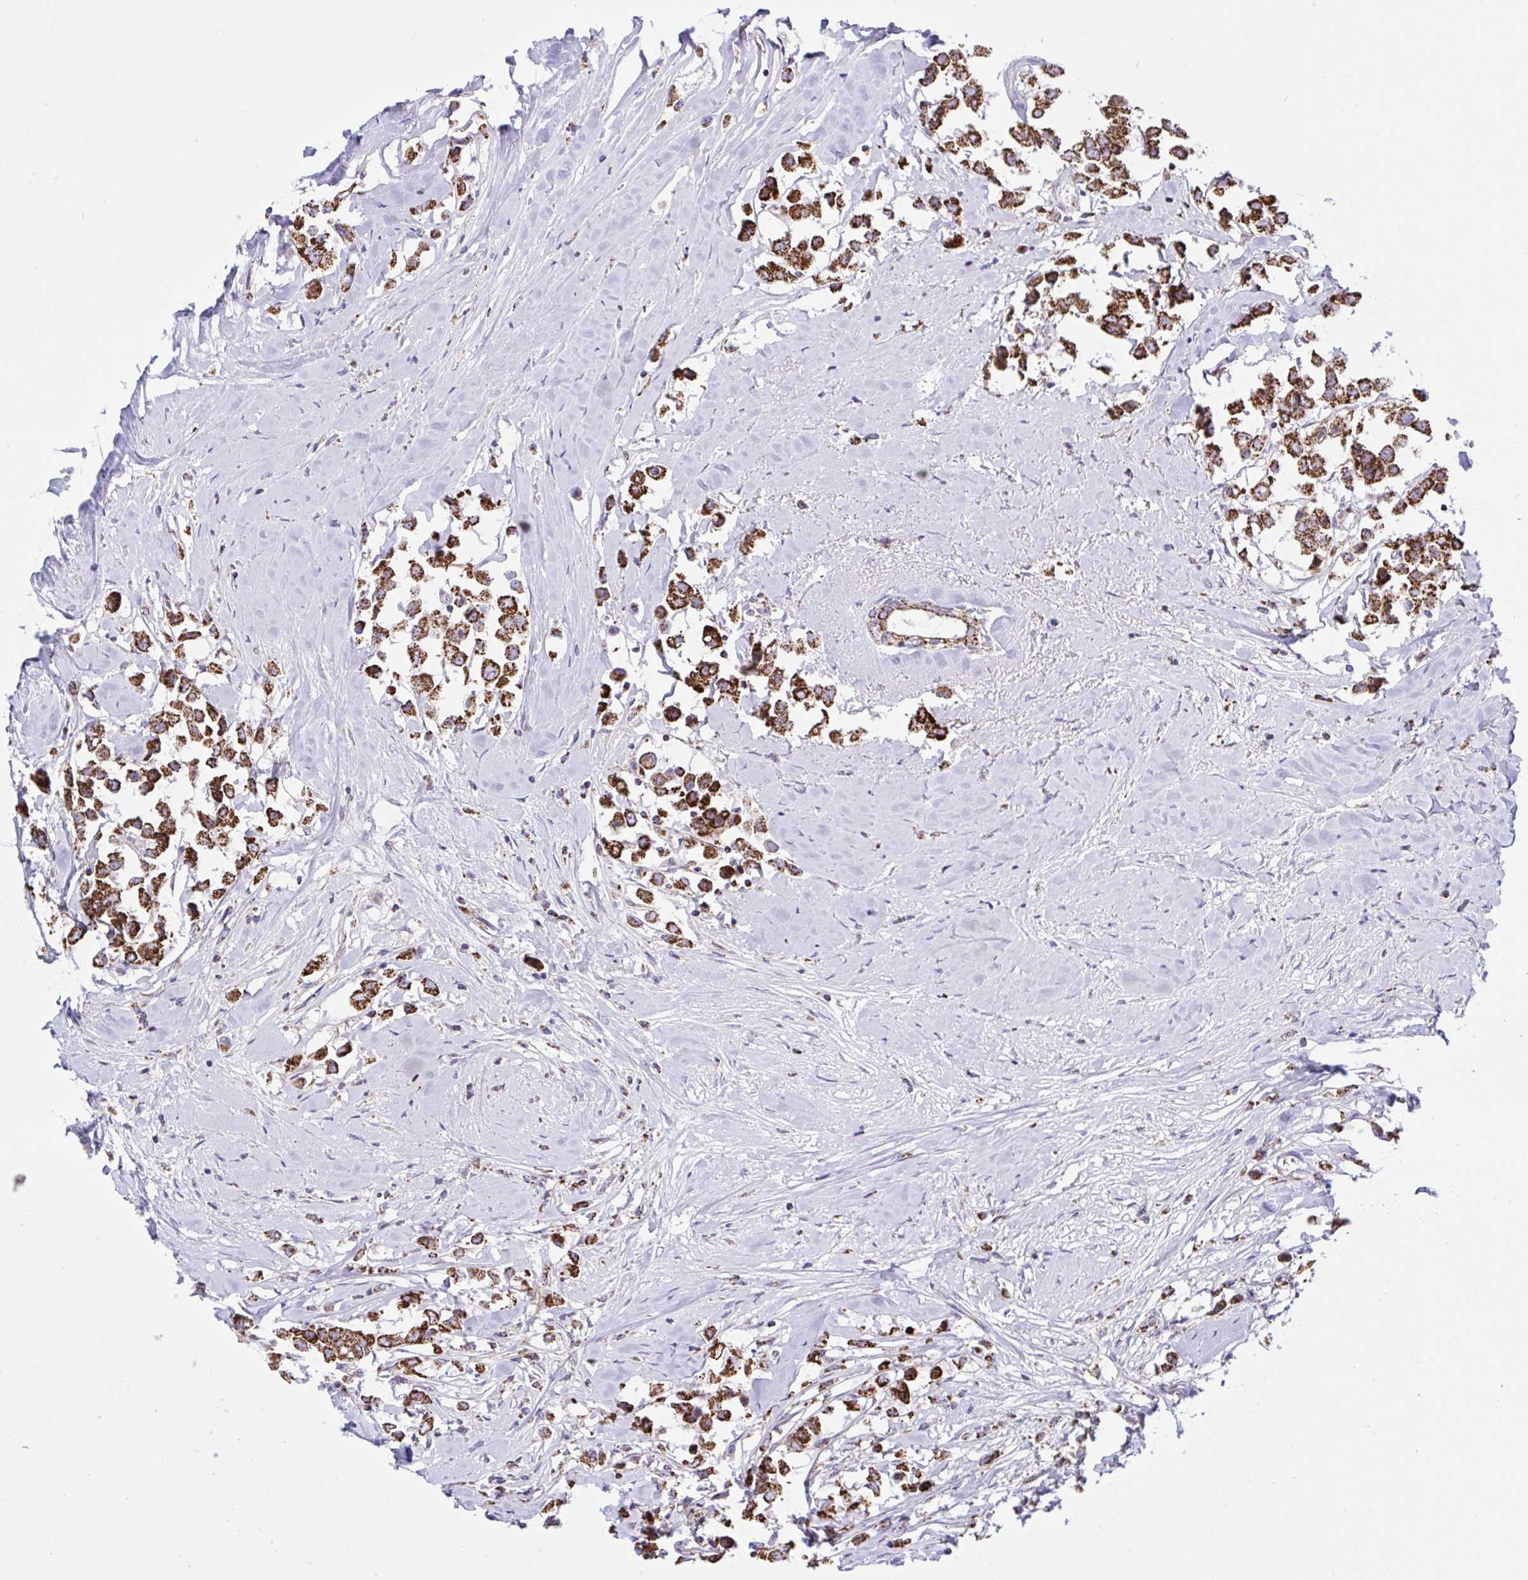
{"staining": {"intensity": "strong", "quantity": ">75%", "location": "cytoplasmic/membranous"}, "tissue": "breast cancer", "cell_type": "Tumor cells", "image_type": "cancer", "snomed": [{"axis": "morphology", "description": "Duct carcinoma"}, {"axis": "topography", "description": "Breast"}], "caption": "Immunohistochemical staining of human breast cancer shows high levels of strong cytoplasmic/membranous expression in about >75% of tumor cells.", "gene": "HSPE1", "patient": {"sex": "female", "age": 61}}